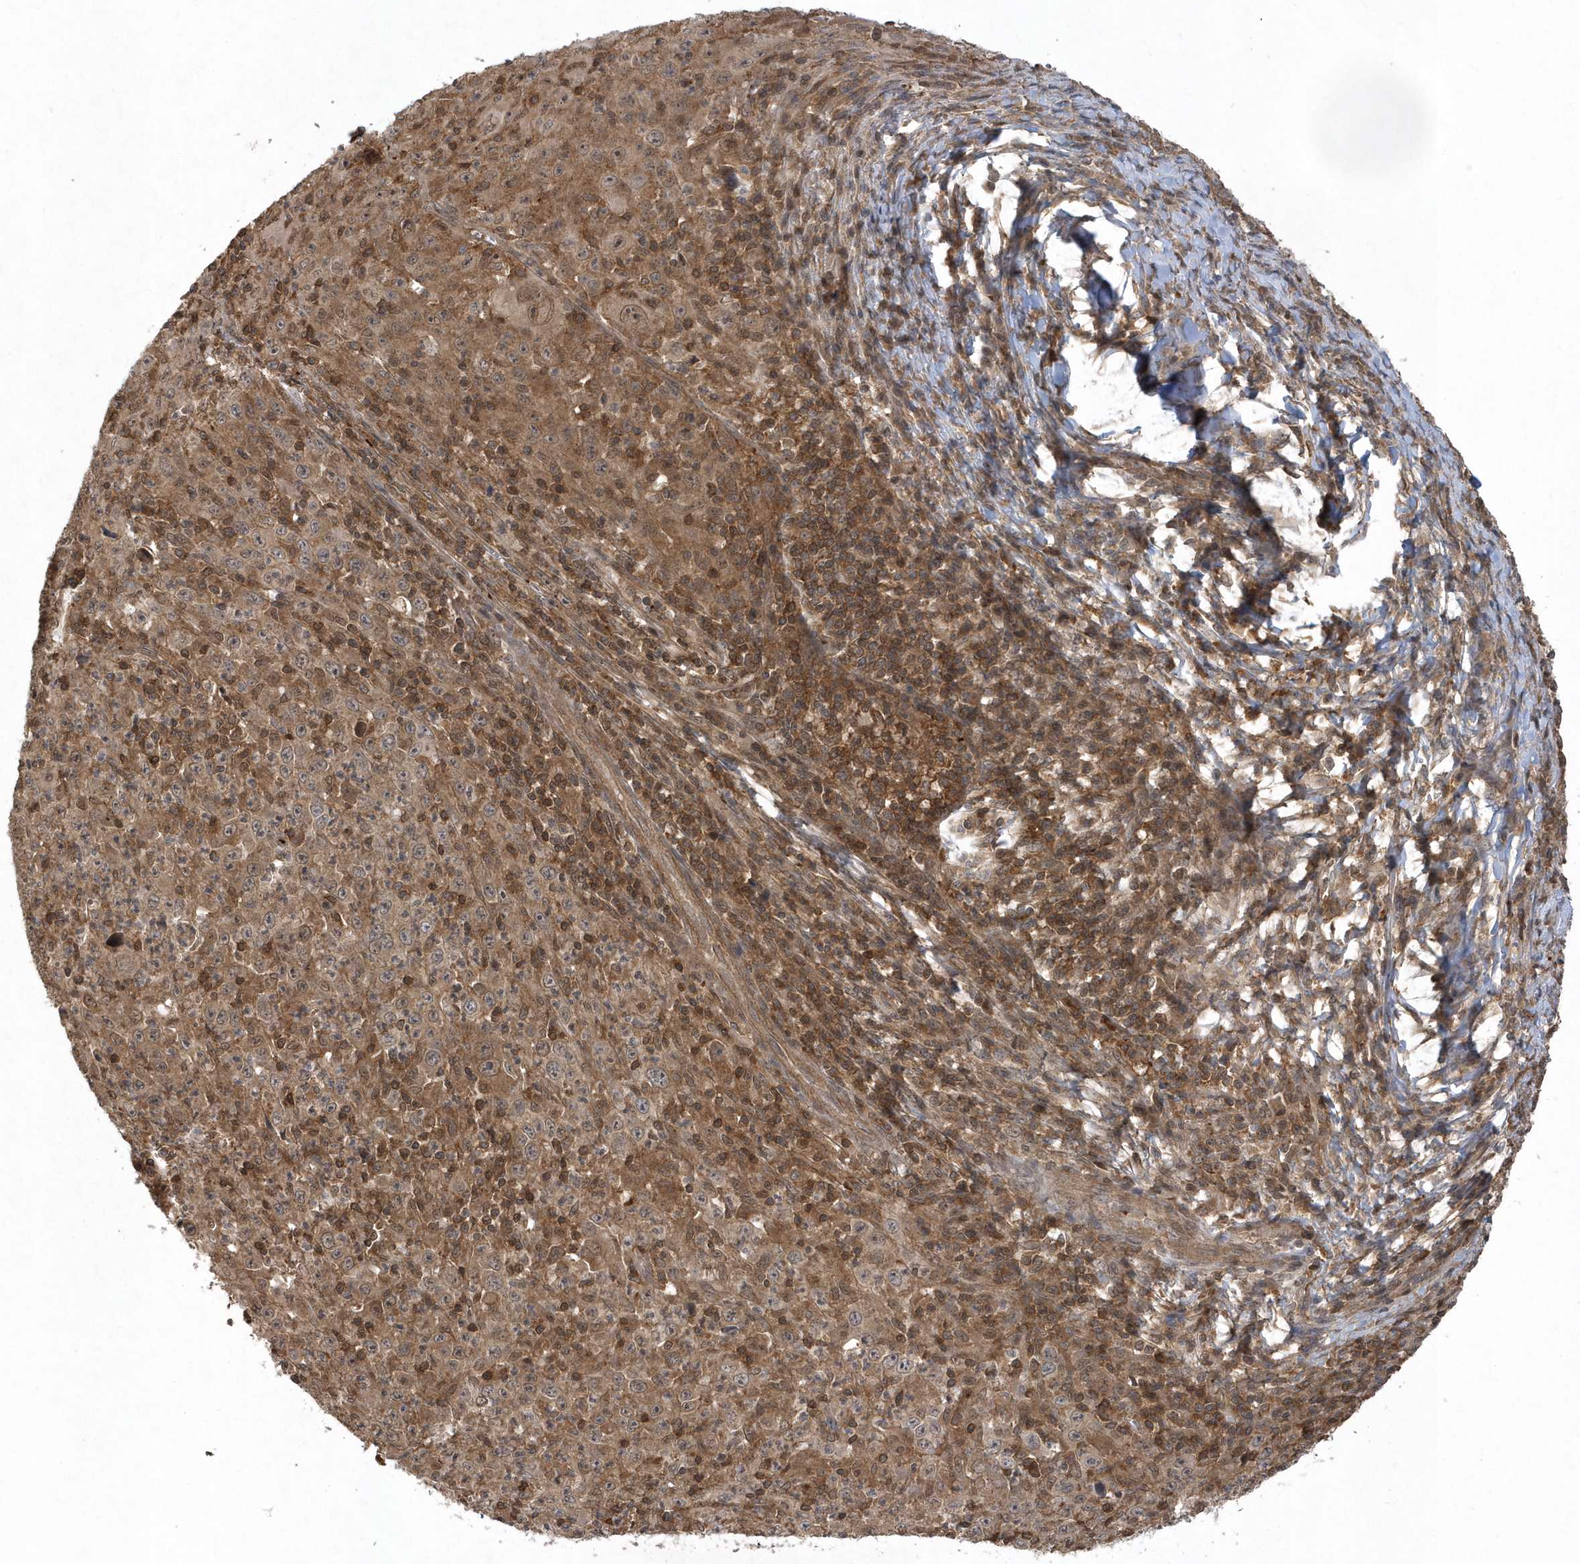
{"staining": {"intensity": "moderate", "quantity": ">75%", "location": "cytoplasmic/membranous,nuclear"}, "tissue": "melanoma", "cell_type": "Tumor cells", "image_type": "cancer", "snomed": [{"axis": "morphology", "description": "Malignant melanoma, Metastatic site"}, {"axis": "topography", "description": "Skin"}], "caption": "Immunohistochemistry (IHC) micrograph of malignant melanoma (metastatic site) stained for a protein (brown), which demonstrates medium levels of moderate cytoplasmic/membranous and nuclear positivity in about >75% of tumor cells.", "gene": "ACYP1", "patient": {"sex": "female", "age": 56}}